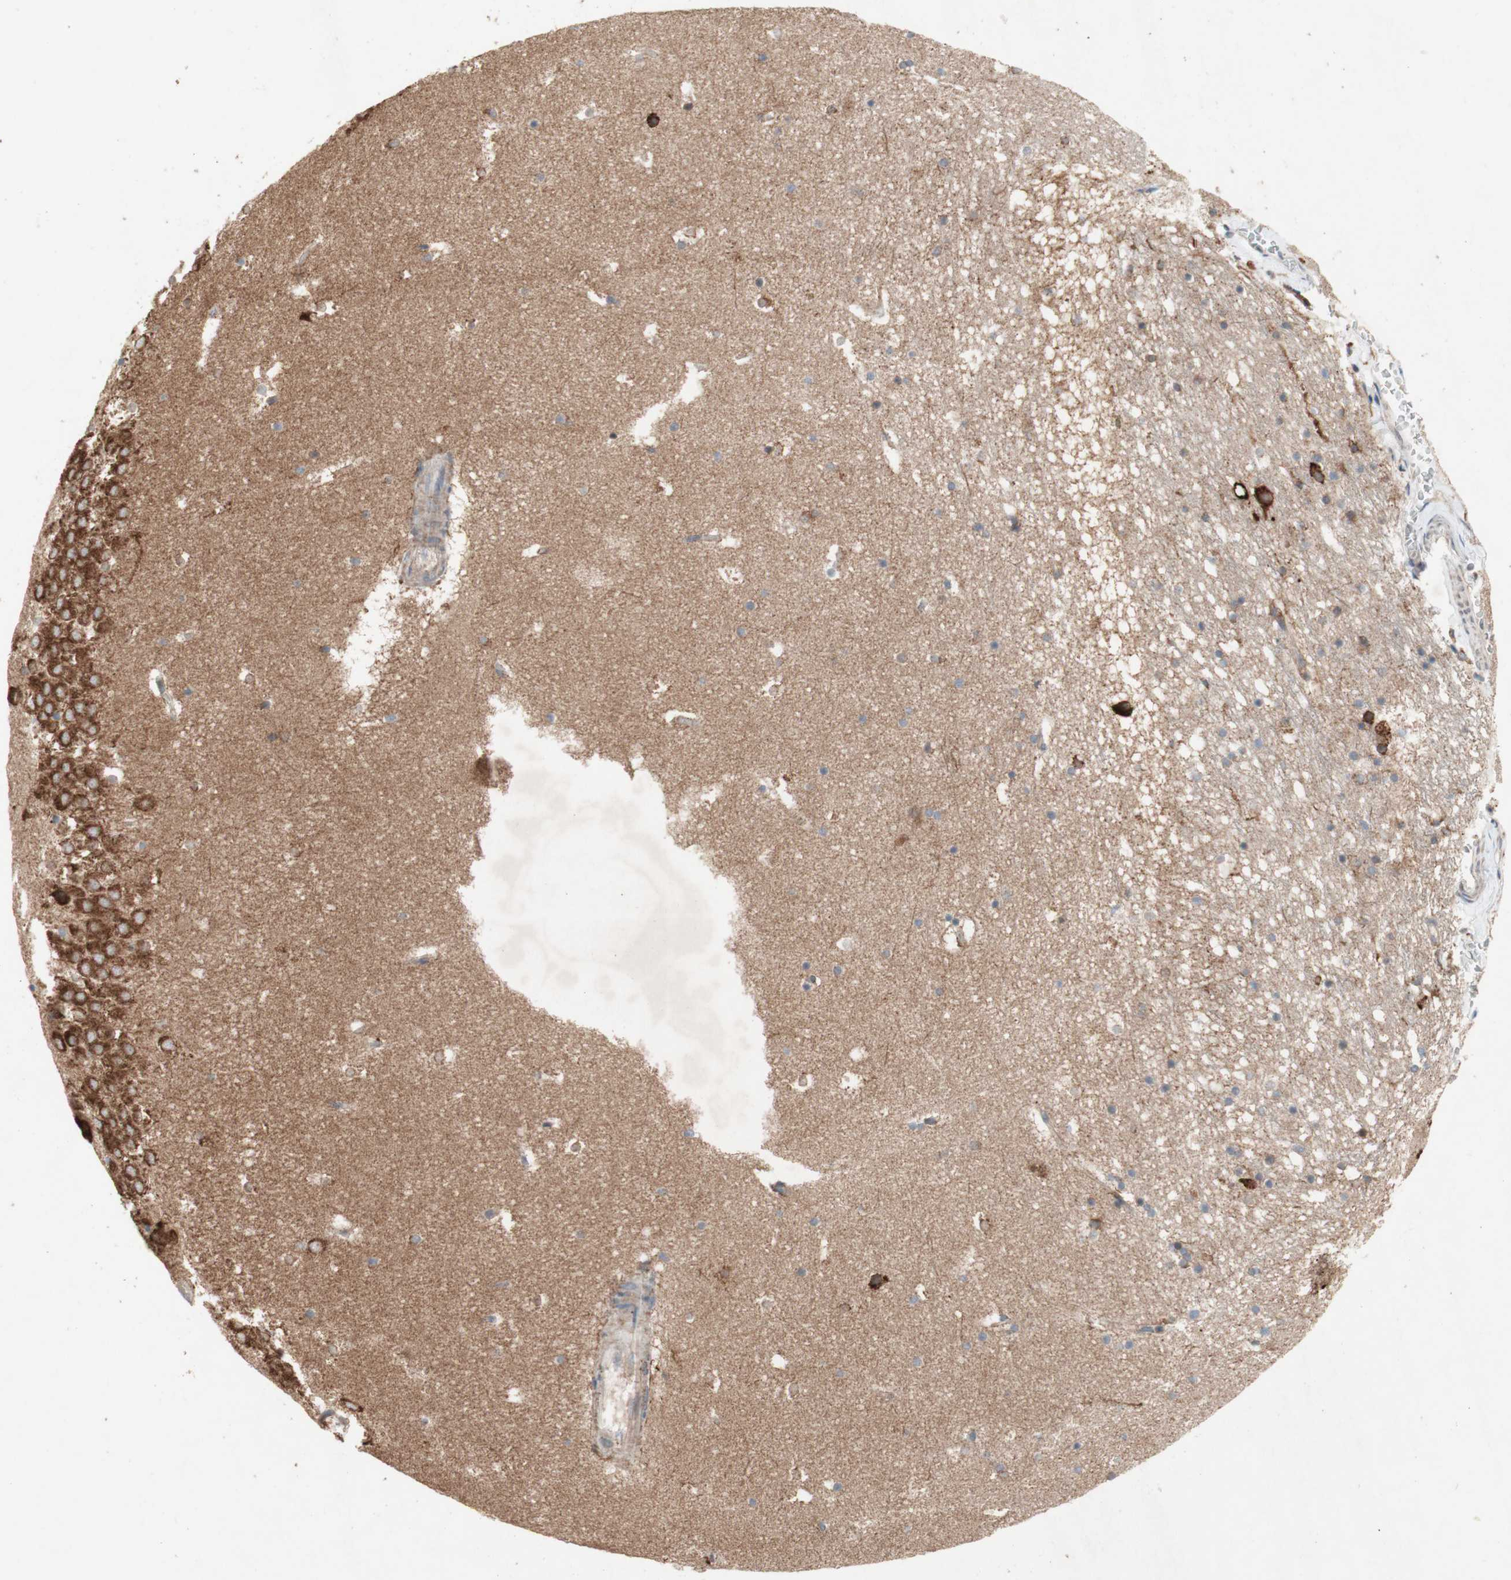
{"staining": {"intensity": "negative", "quantity": "none", "location": "none"}, "tissue": "hippocampus", "cell_type": "Glial cells", "image_type": "normal", "snomed": [{"axis": "morphology", "description": "Normal tissue, NOS"}, {"axis": "topography", "description": "Hippocampus"}], "caption": "Immunohistochemistry of normal human hippocampus shows no expression in glial cells. Brightfield microscopy of immunohistochemistry stained with DAB (3,3'-diaminobenzidine) (brown) and hematoxylin (blue), captured at high magnification.", "gene": "SOCS2", "patient": {"sex": "male", "age": 45}}